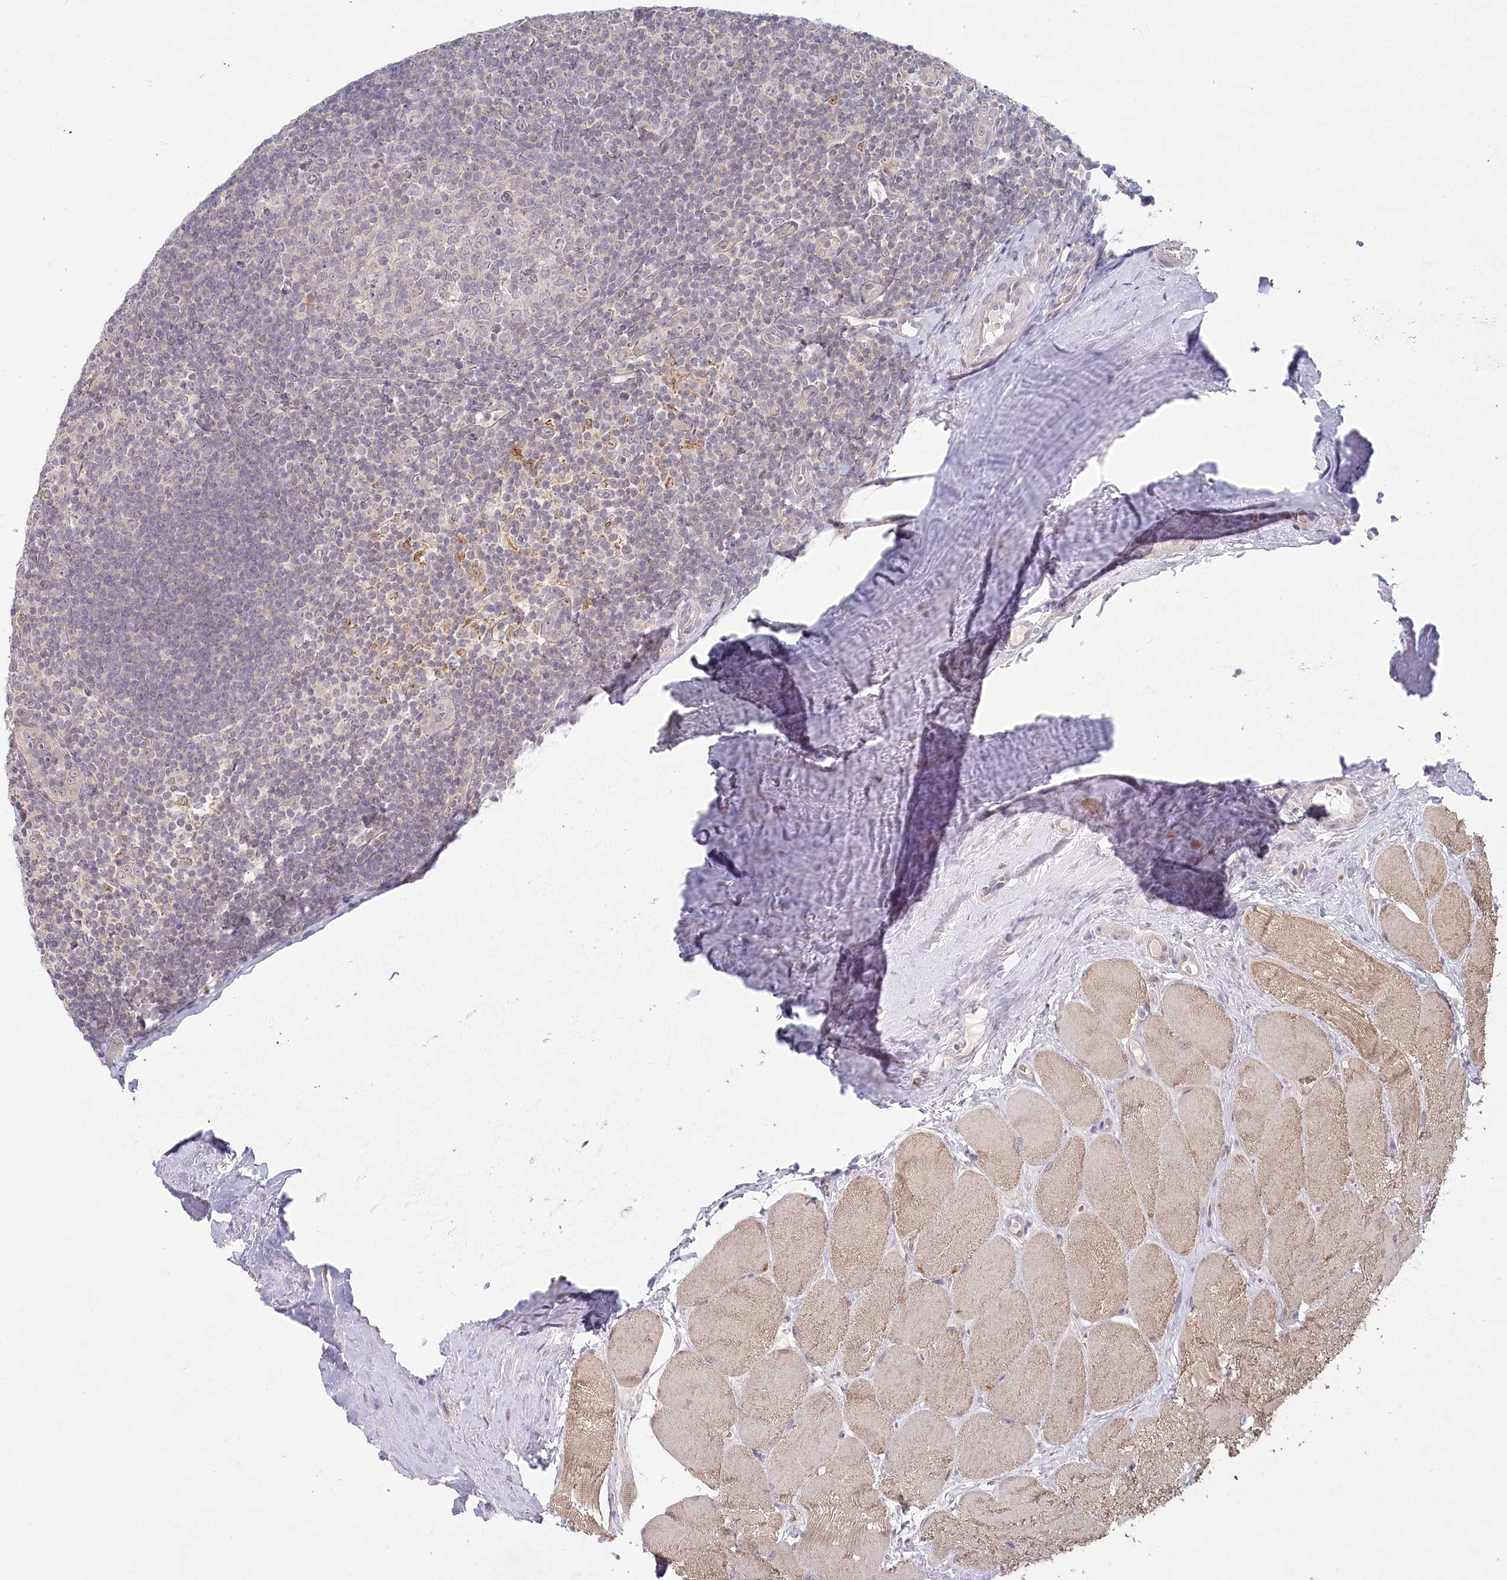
{"staining": {"intensity": "negative", "quantity": "none", "location": "none"}, "tissue": "tonsil", "cell_type": "Germinal center cells", "image_type": "normal", "snomed": [{"axis": "morphology", "description": "Normal tissue, NOS"}, {"axis": "topography", "description": "Tonsil"}], "caption": "Immunohistochemistry image of normal tonsil: tonsil stained with DAB (3,3'-diaminobenzidine) reveals no significant protein positivity in germinal center cells. (DAB immunohistochemistry (IHC) with hematoxylin counter stain).", "gene": "AAMDC", "patient": {"sex": "male", "age": 27}}